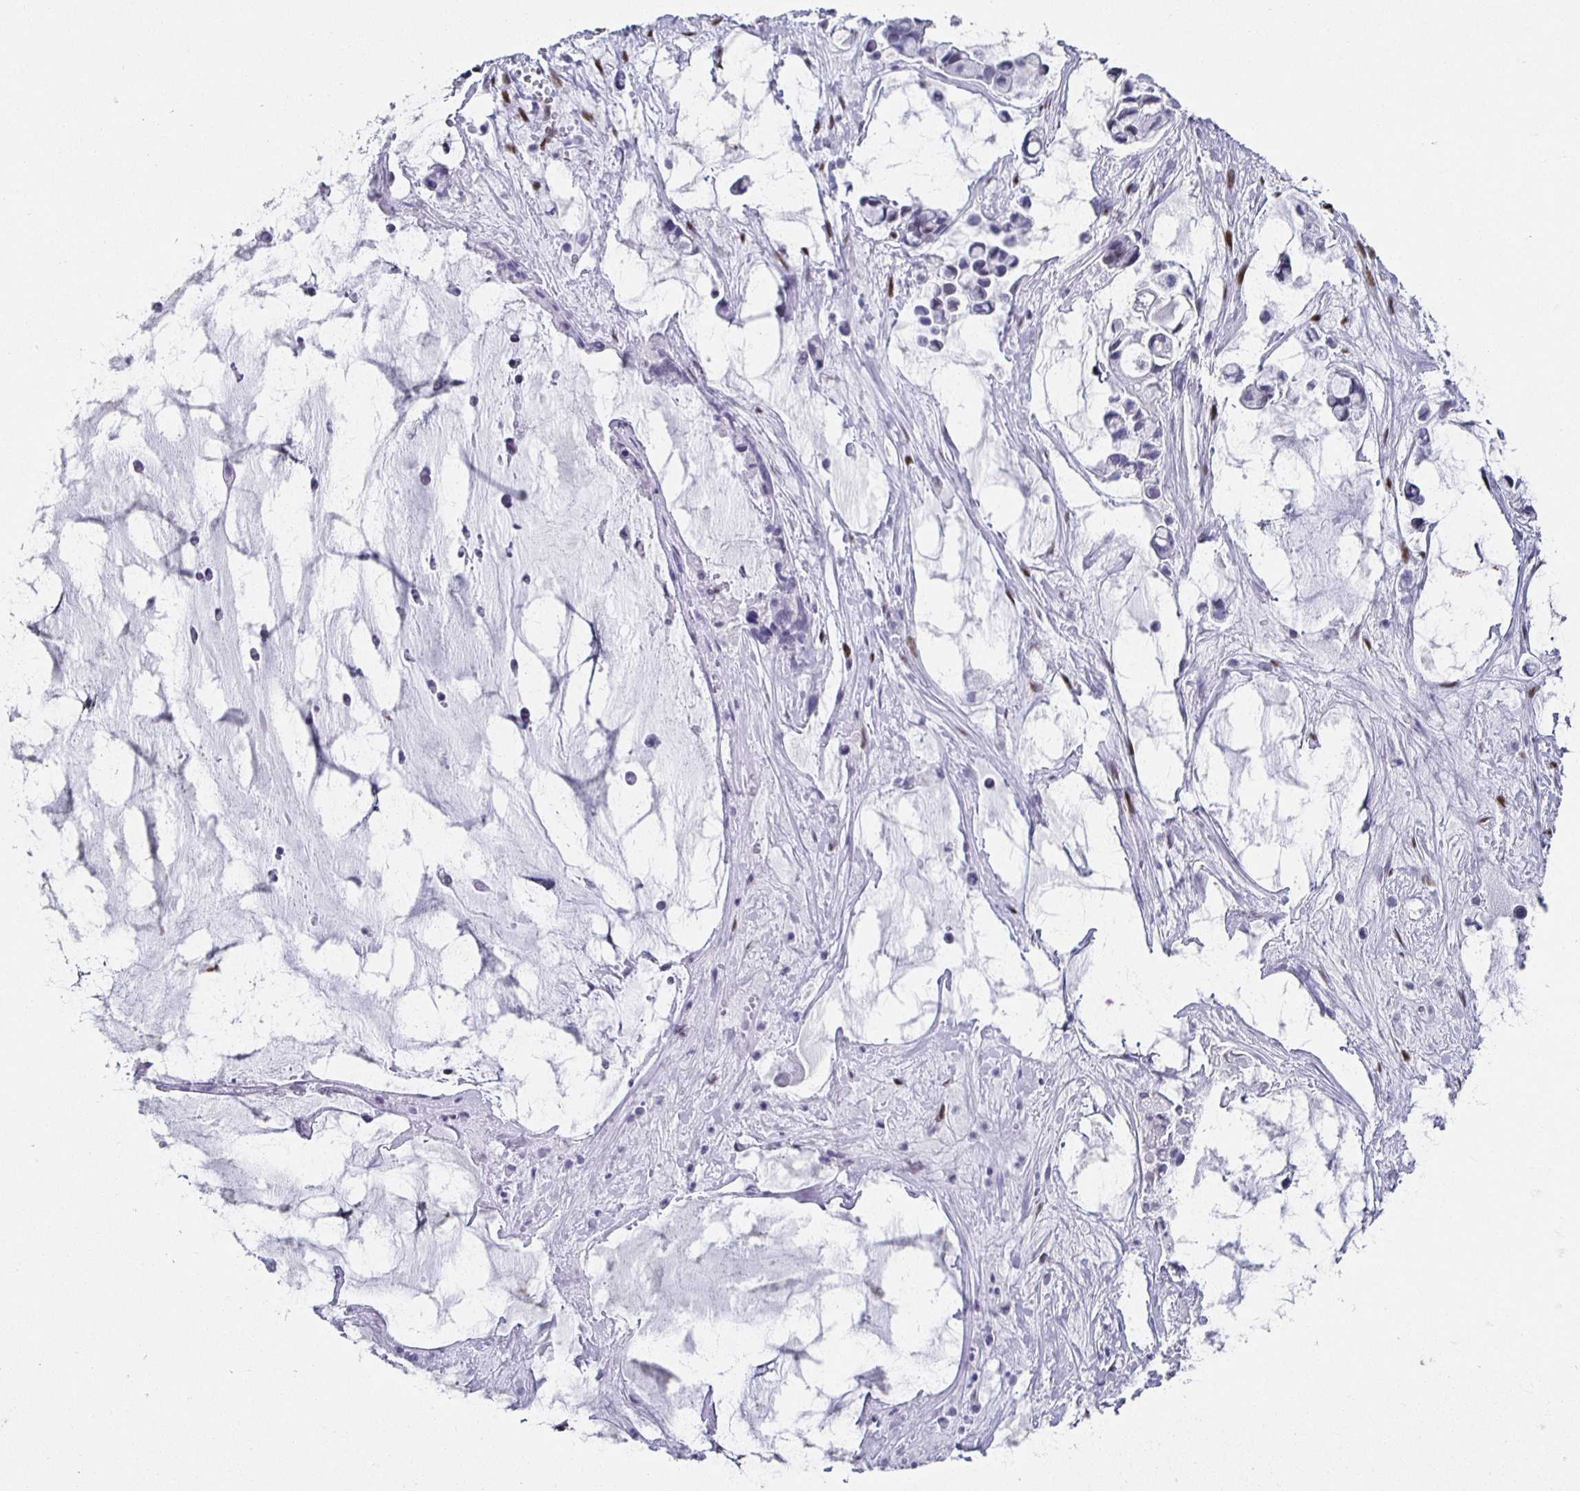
{"staining": {"intensity": "negative", "quantity": "none", "location": "none"}, "tissue": "ovarian cancer", "cell_type": "Tumor cells", "image_type": "cancer", "snomed": [{"axis": "morphology", "description": "Cystadenocarcinoma, mucinous, NOS"}, {"axis": "topography", "description": "Ovary"}], "caption": "Tumor cells are negative for brown protein staining in mucinous cystadenocarcinoma (ovarian).", "gene": "RUNX2", "patient": {"sex": "female", "age": 63}}